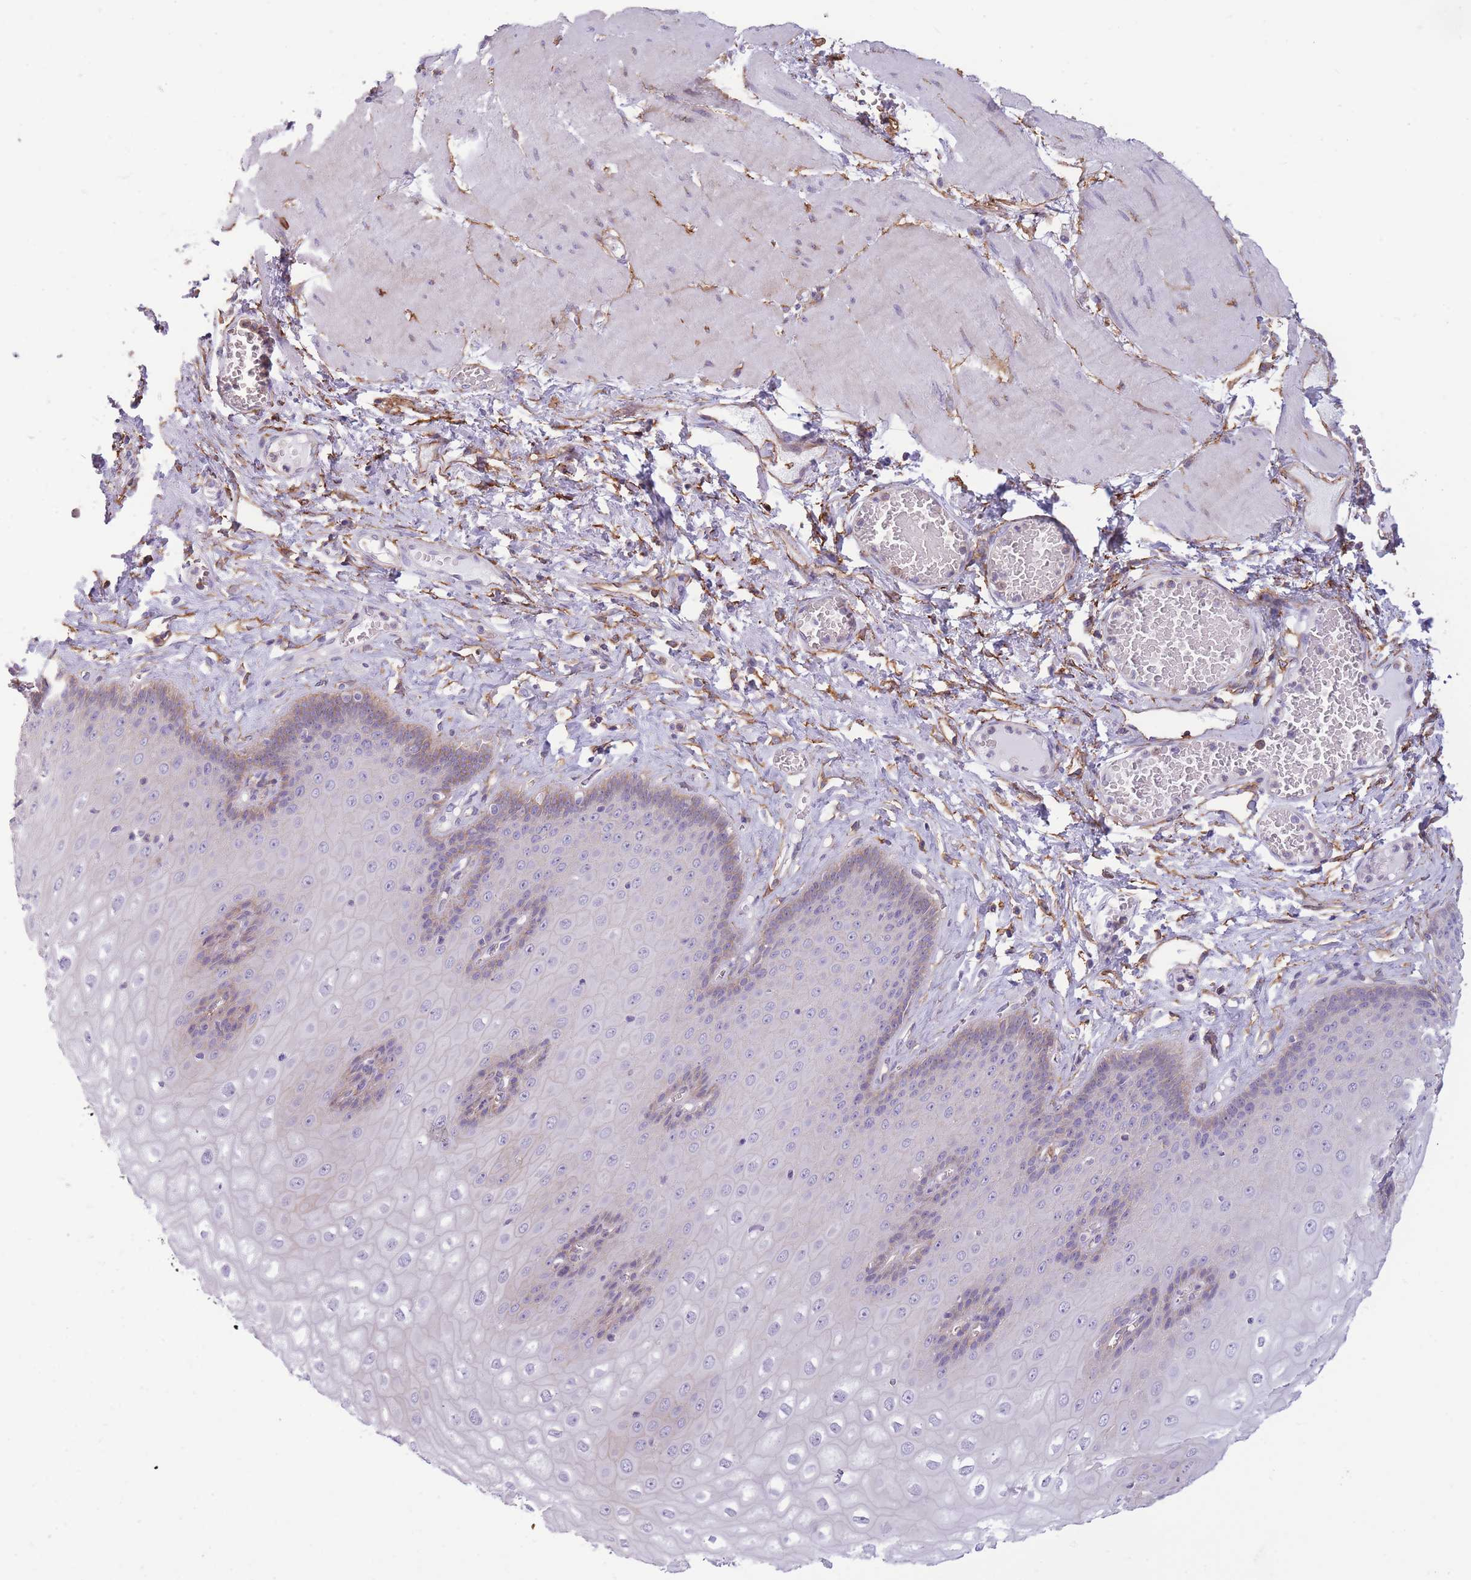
{"staining": {"intensity": "weak", "quantity": "<25%", "location": "cytoplasmic/membranous"}, "tissue": "esophagus", "cell_type": "Squamous epithelial cells", "image_type": "normal", "snomed": [{"axis": "morphology", "description": "Normal tissue, NOS"}, {"axis": "topography", "description": "Esophagus"}], "caption": "An image of esophagus stained for a protein shows no brown staining in squamous epithelial cells.", "gene": "ADD1", "patient": {"sex": "male", "age": 60}}